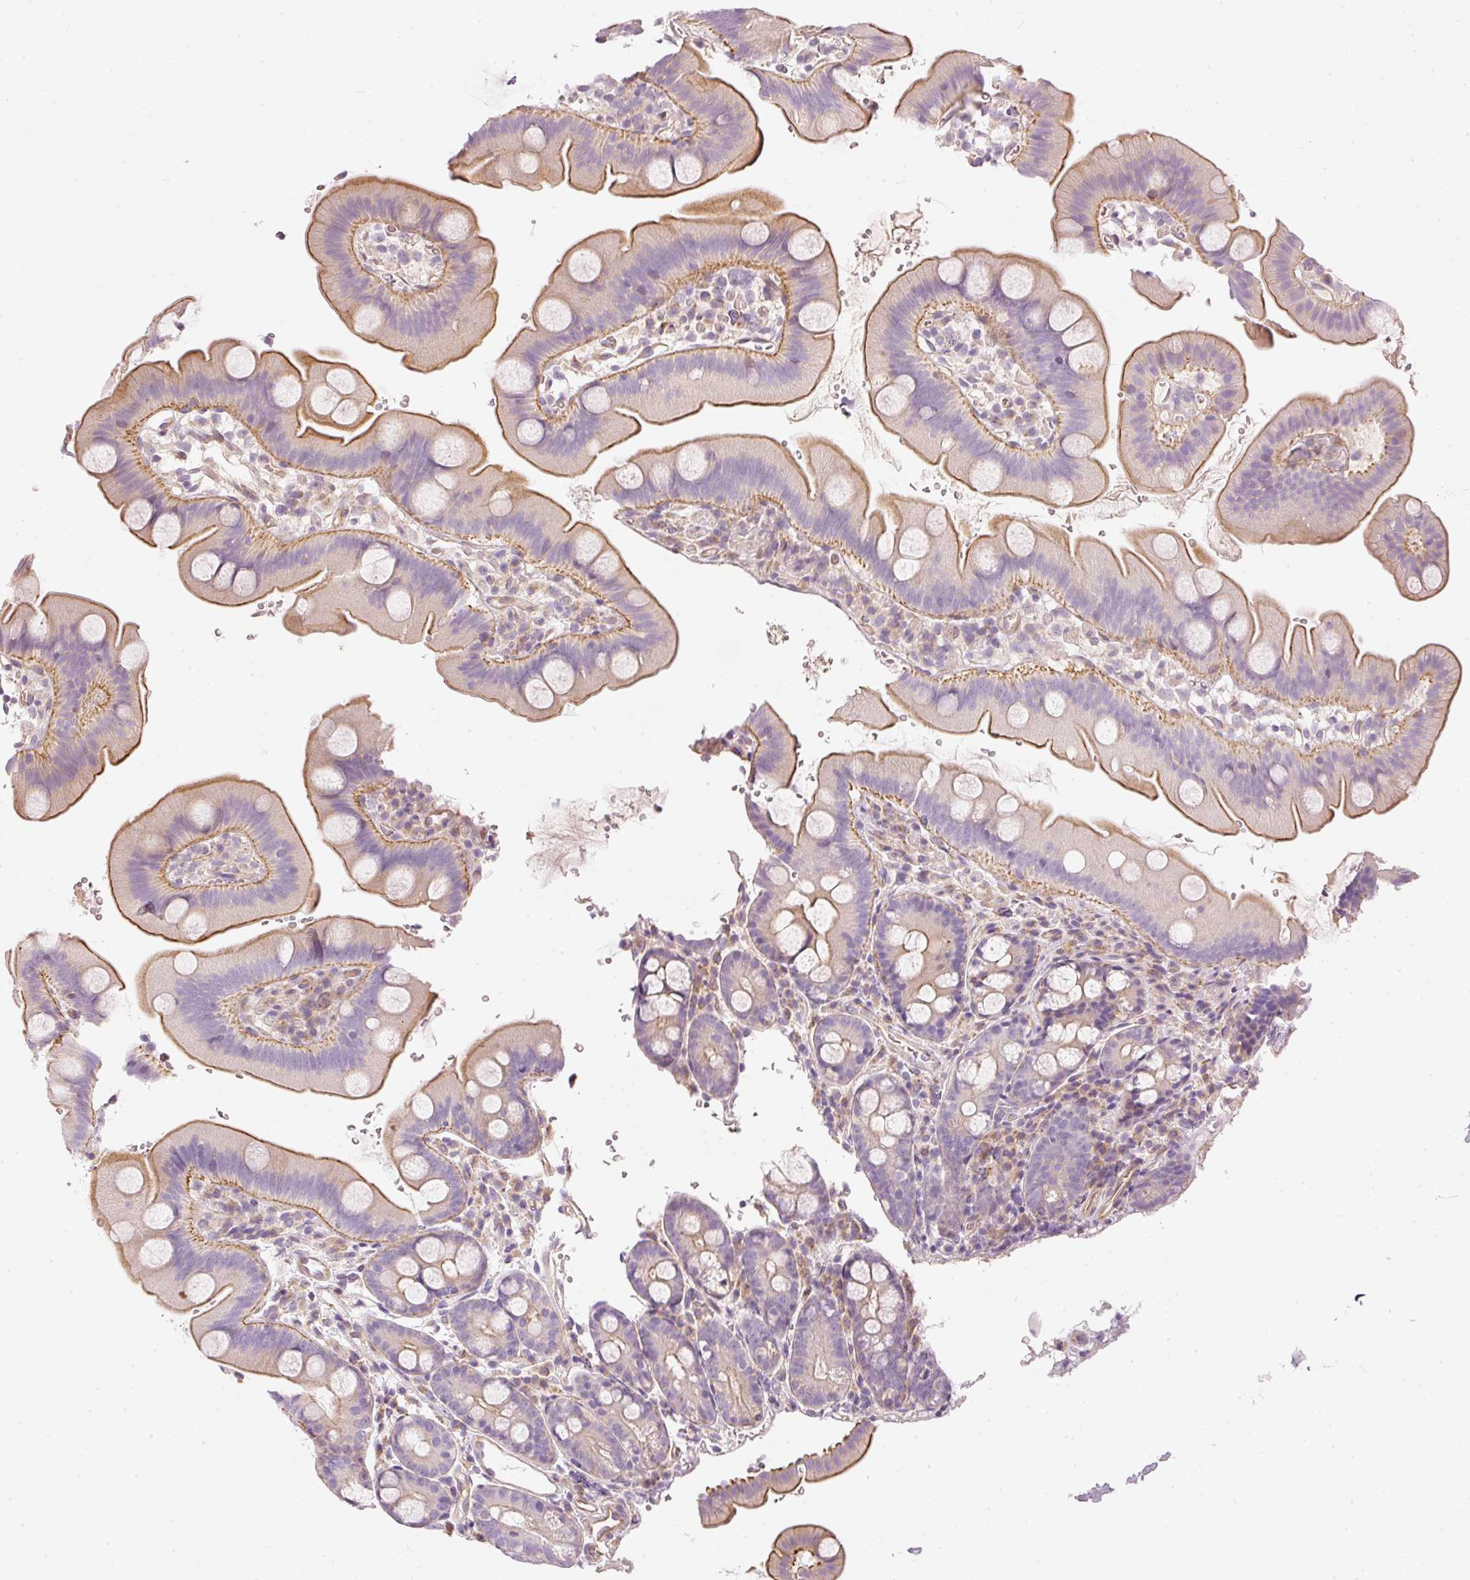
{"staining": {"intensity": "moderate", "quantity": "25%-75%", "location": "cytoplasmic/membranous"}, "tissue": "small intestine", "cell_type": "Glandular cells", "image_type": "normal", "snomed": [{"axis": "morphology", "description": "Normal tissue, NOS"}, {"axis": "topography", "description": "Small intestine"}], "caption": "High-magnification brightfield microscopy of benign small intestine stained with DAB (3,3'-diaminobenzidine) (brown) and counterstained with hematoxylin (blue). glandular cells exhibit moderate cytoplasmic/membranous positivity is present in approximately25%-75% of cells.", "gene": "OSR2", "patient": {"sex": "female", "age": 68}}